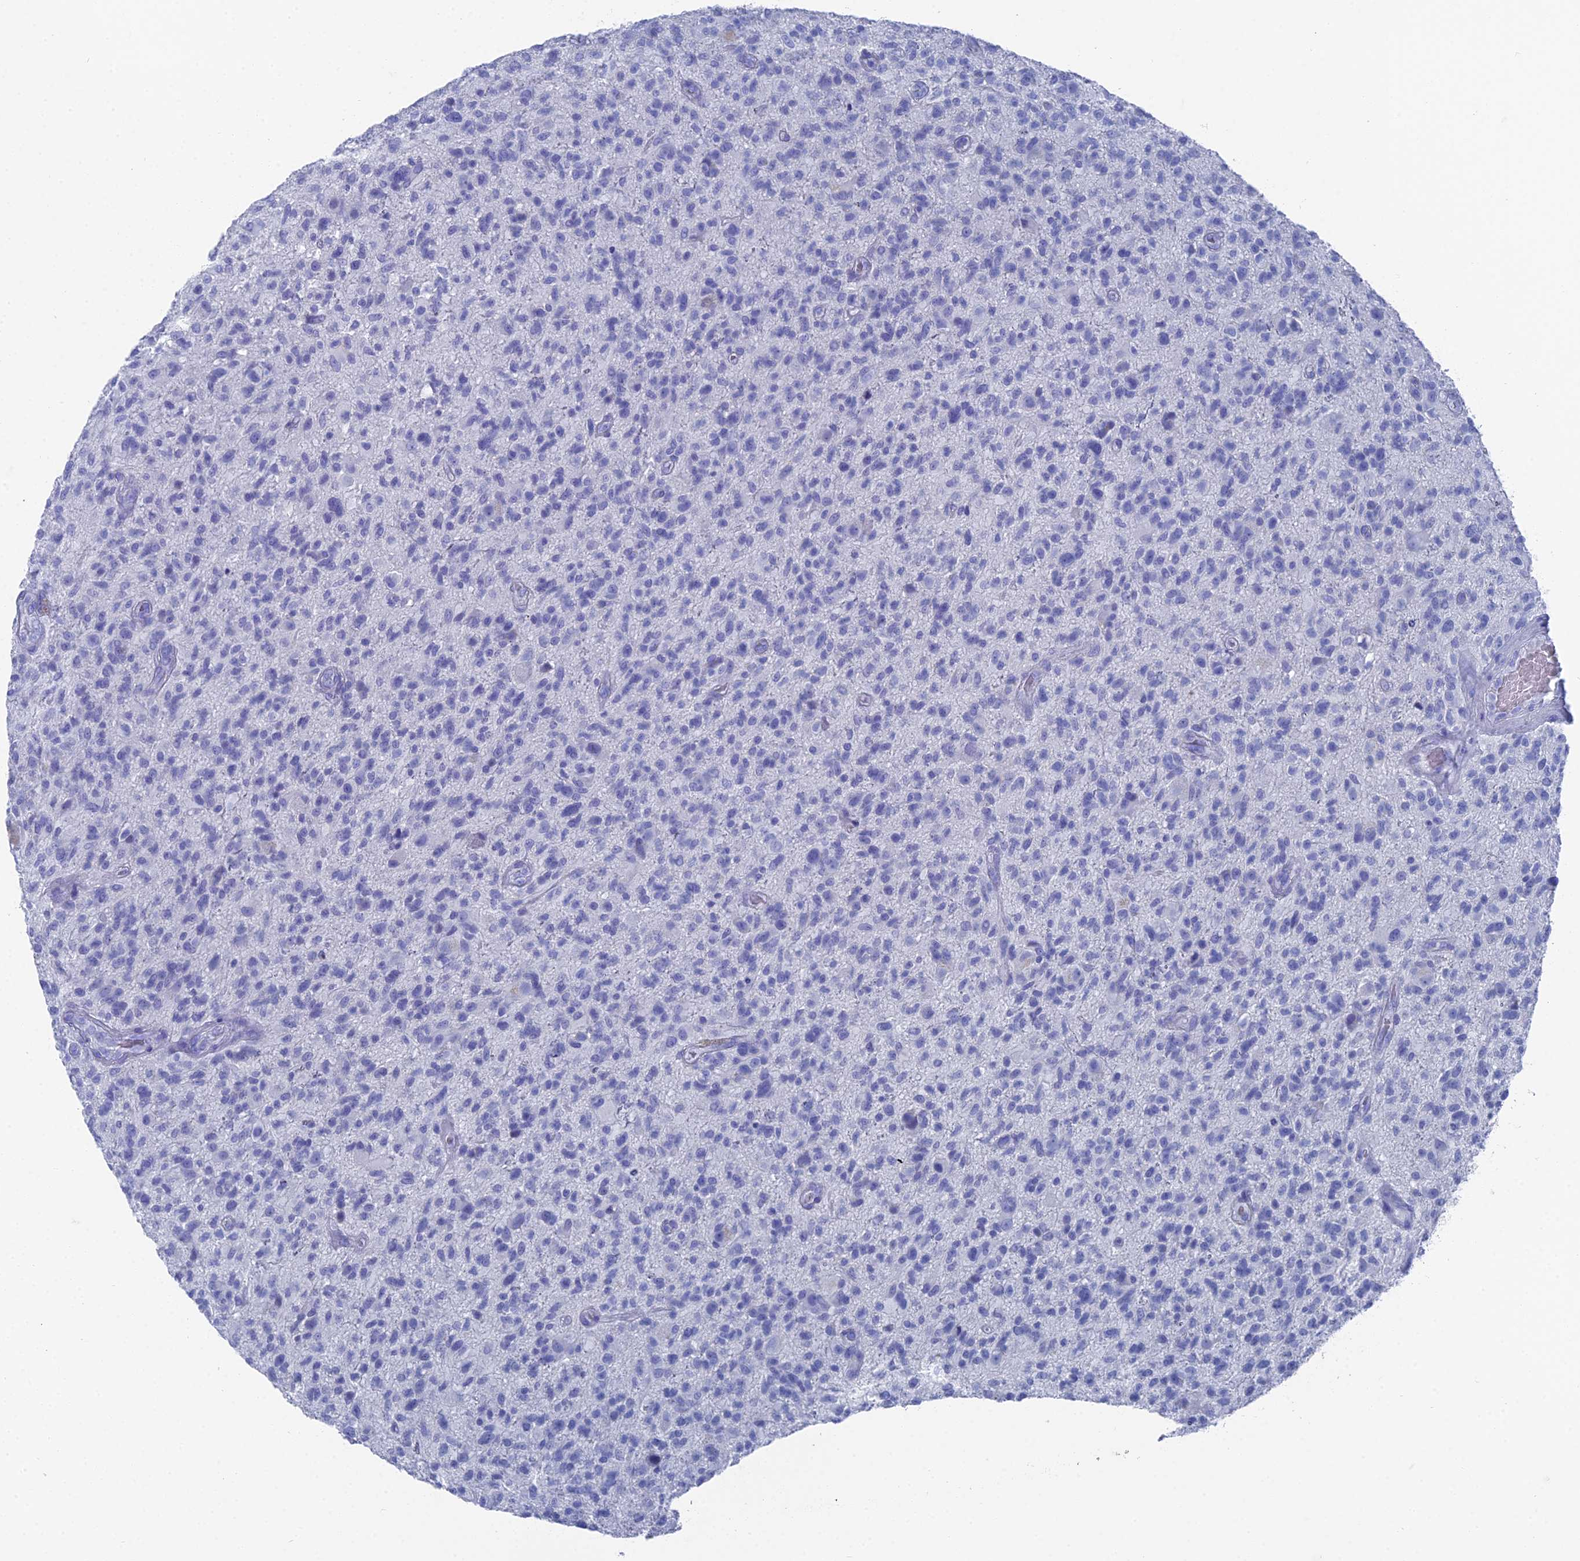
{"staining": {"intensity": "negative", "quantity": "none", "location": "none"}, "tissue": "glioma", "cell_type": "Tumor cells", "image_type": "cancer", "snomed": [{"axis": "morphology", "description": "Glioma, malignant, High grade"}, {"axis": "topography", "description": "Brain"}], "caption": "DAB (3,3'-diaminobenzidine) immunohistochemical staining of malignant glioma (high-grade) demonstrates no significant staining in tumor cells.", "gene": "ENPP3", "patient": {"sex": "male", "age": 47}}